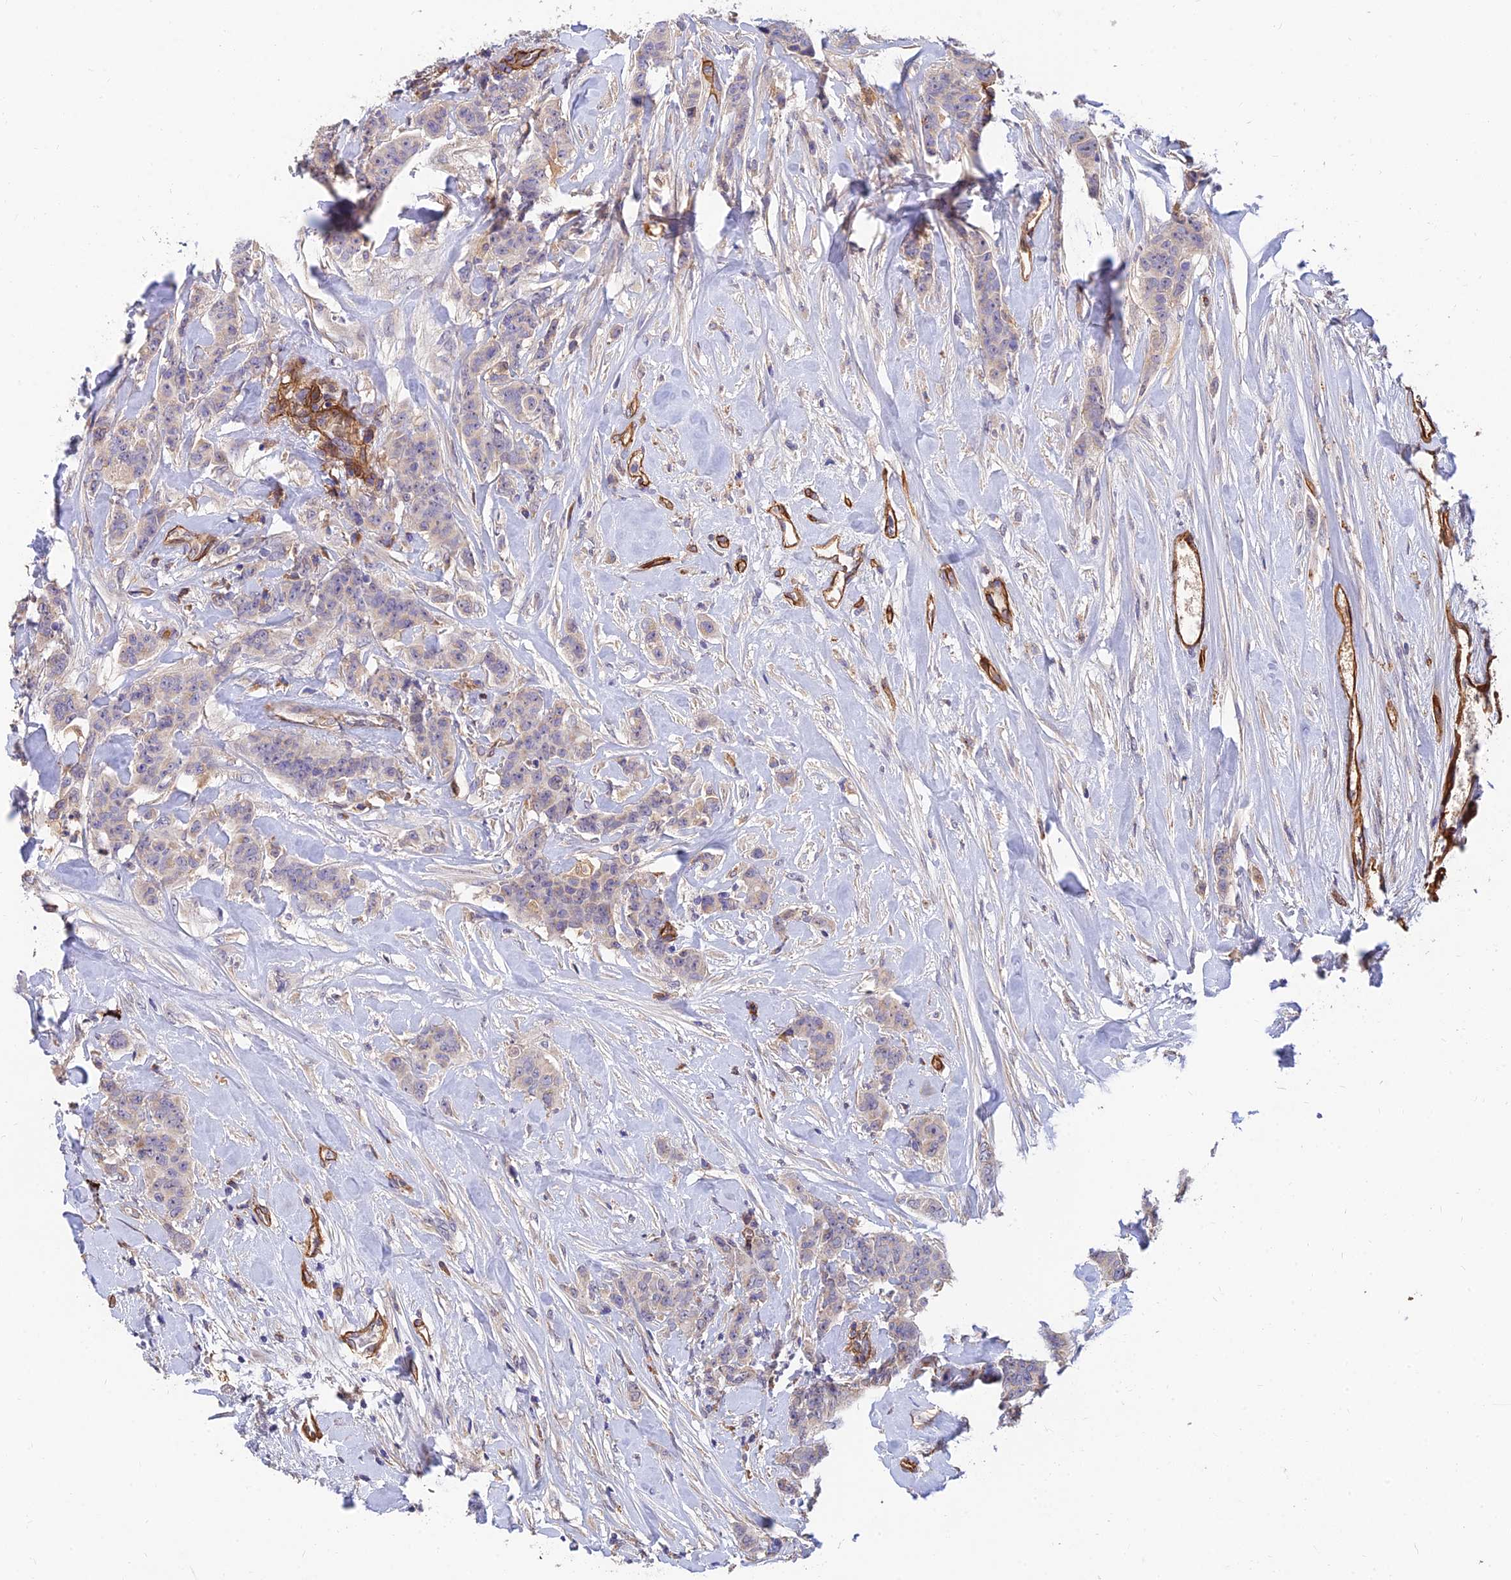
{"staining": {"intensity": "negative", "quantity": "none", "location": "none"}, "tissue": "breast cancer", "cell_type": "Tumor cells", "image_type": "cancer", "snomed": [{"axis": "morphology", "description": "Duct carcinoma"}, {"axis": "topography", "description": "Breast"}], "caption": "Invasive ductal carcinoma (breast) stained for a protein using immunohistochemistry reveals no expression tumor cells.", "gene": "MRPL35", "patient": {"sex": "female", "age": 40}}